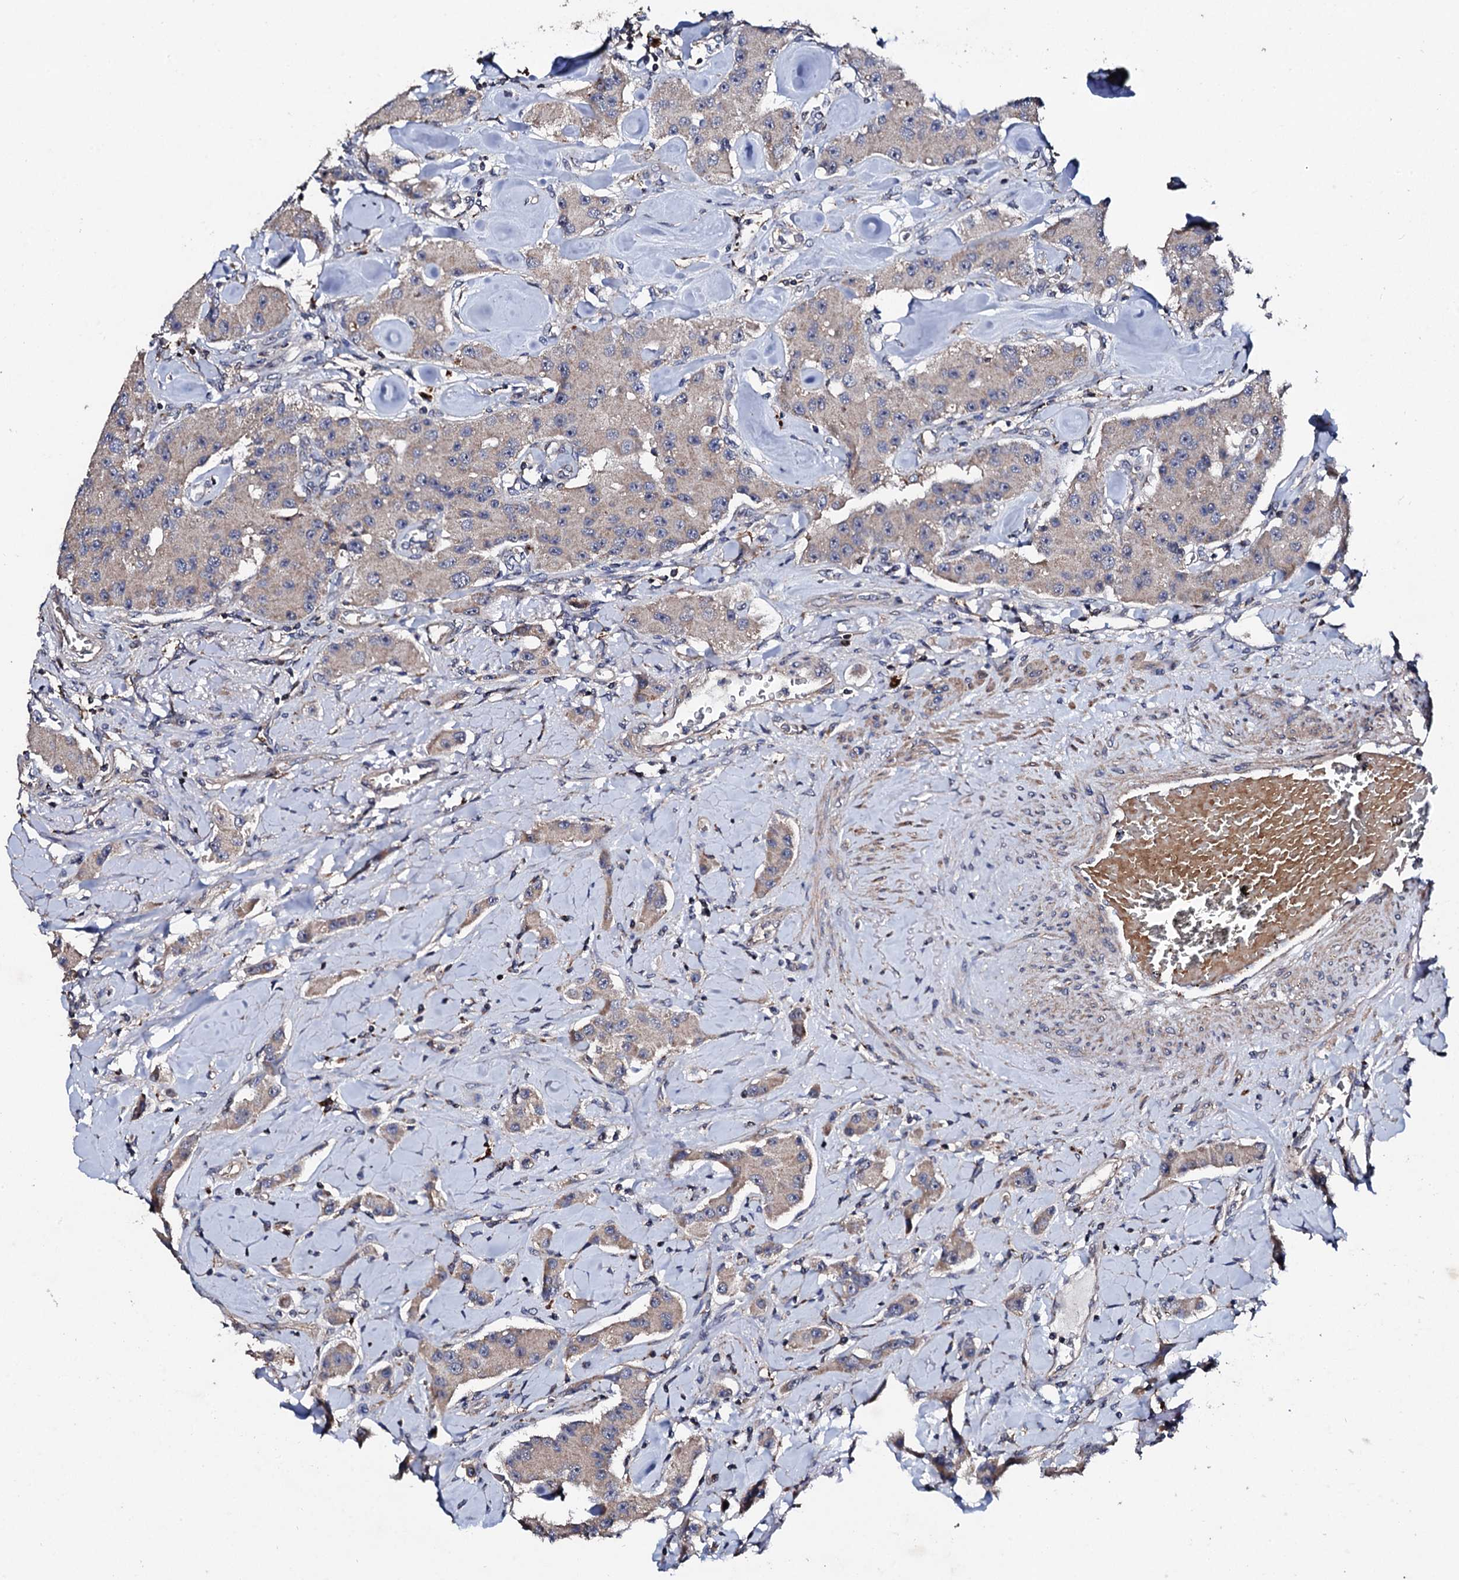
{"staining": {"intensity": "weak", "quantity": "25%-75%", "location": "cytoplasmic/membranous"}, "tissue": "carcinoid", "cell_type": "Tumor cells", "image_type": "cancer", "snomed": [{"axis": "morphology", "description": "Carcinoid, malignant, NOS"}, {"axis": "topography", "description": "Pancreas"}], "caption": "Human malignant carcinoid stained with a protein marker shows weak staining in tumor cells.", "gene": "GTPBP4", "patient": {"sex": "male", "age": 41}}